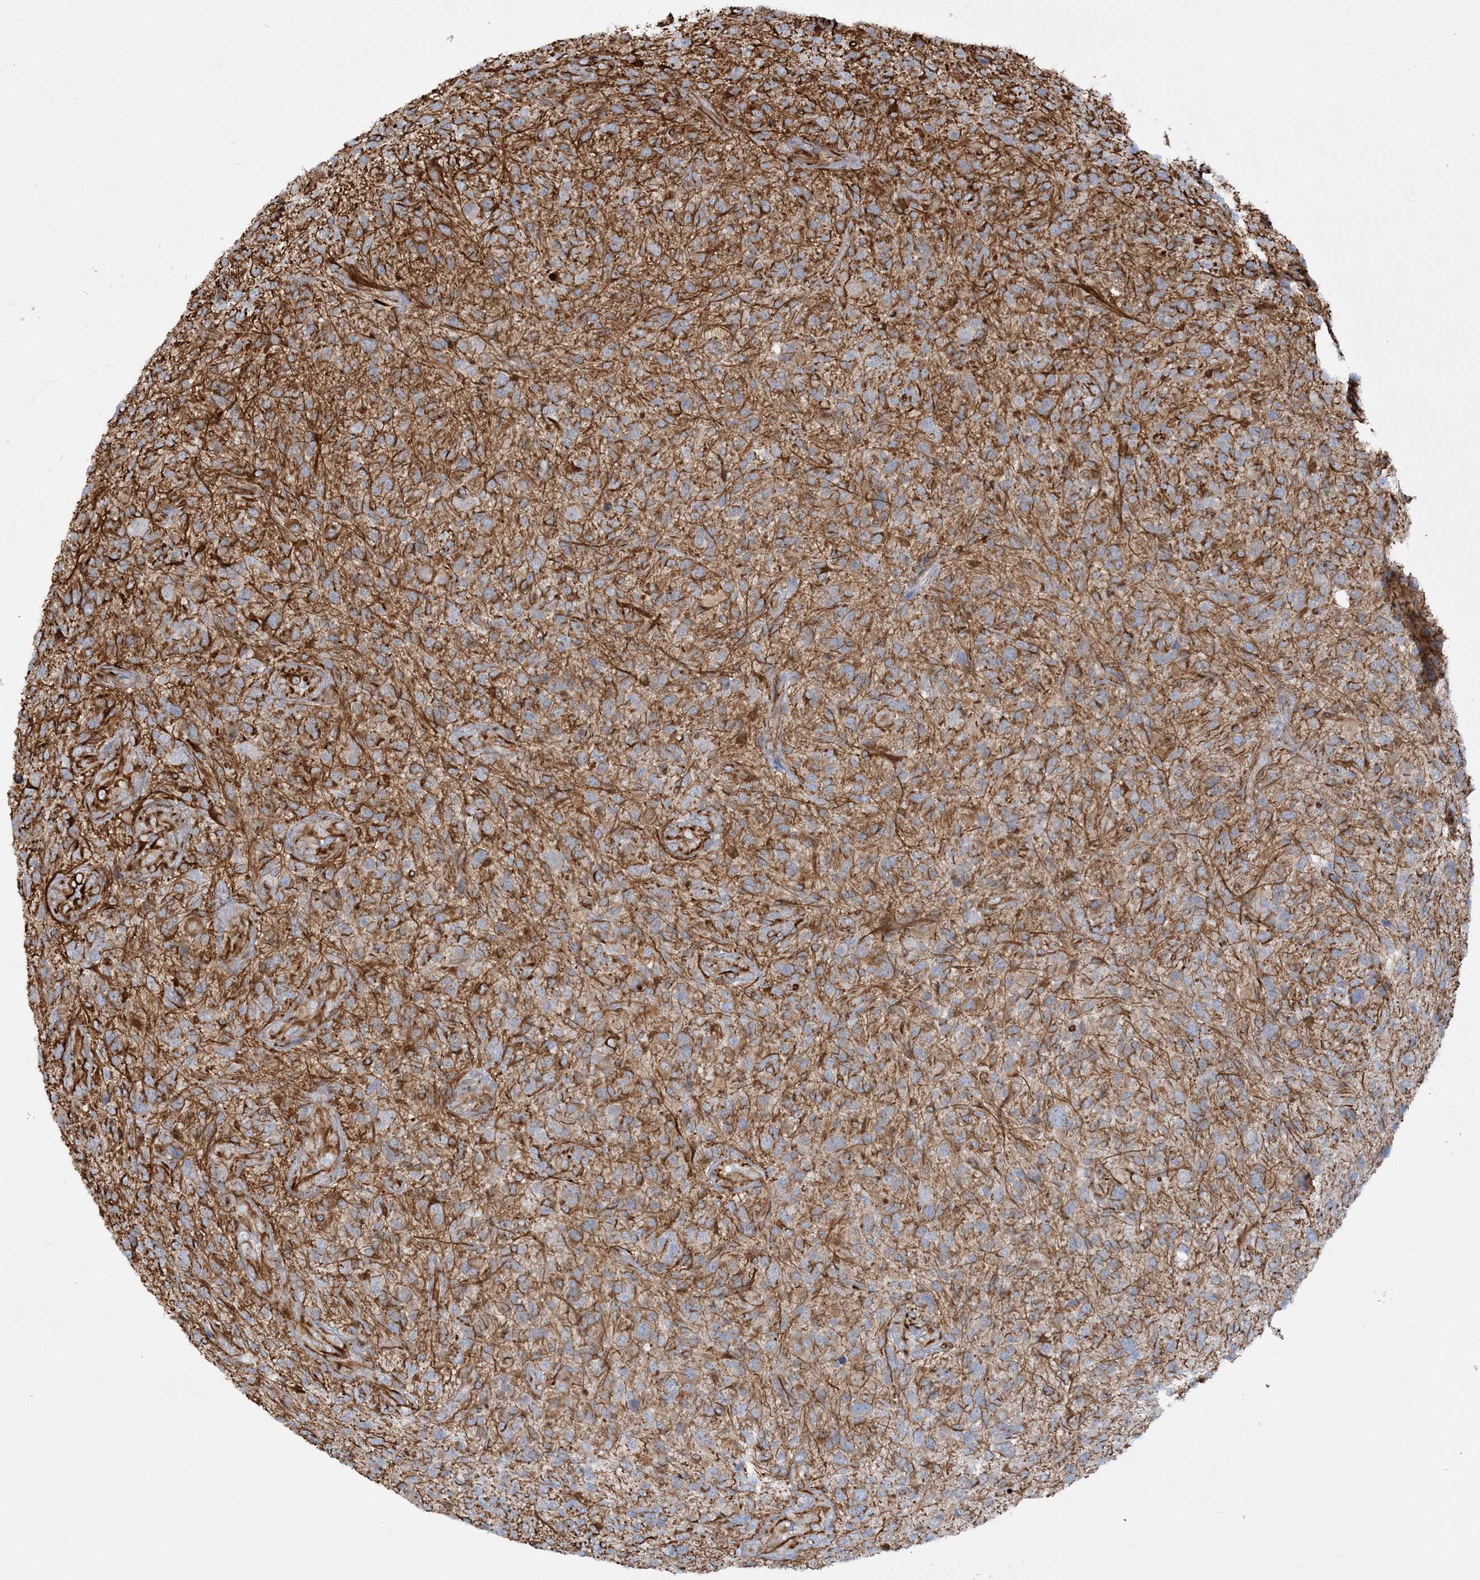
{"staining": {"intensity": "negative", "quantity": "none", "location": "none"}, "tissue": "glioma", "cell_type": "Tumor cells", "image_type": "cancer", "snomed": [{"axis": "morphology", "description": "Glioma, malignant, High grade"}, {"axis": "topography", "description": "Brain"}], "caption": "An IHC image of glioma is shown. There is no staining in tumor cells of glioma.", "gene": "SCLT1", "patient": {"sex": "male", "age": 47}}